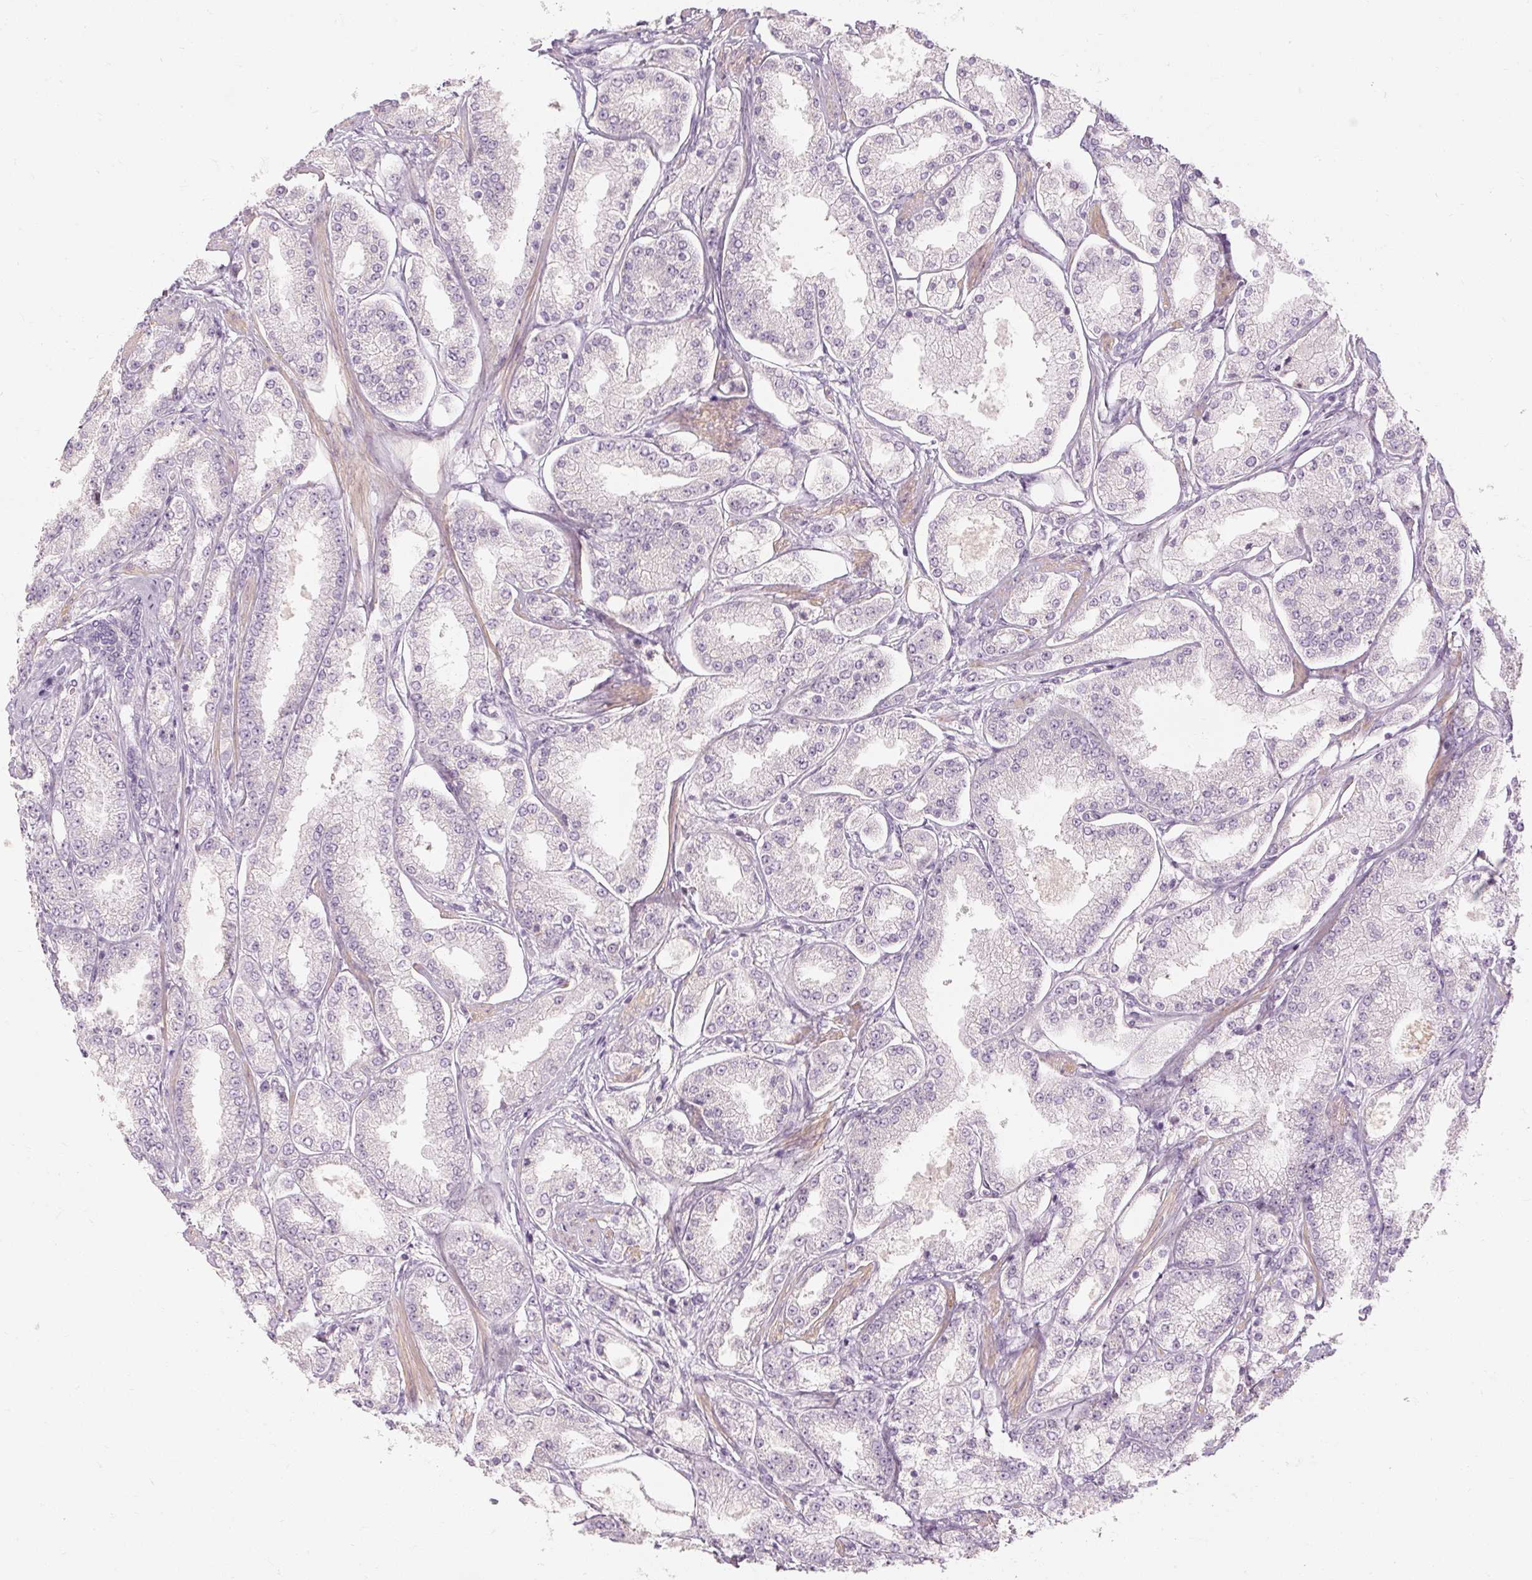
{"staining": {"intensity": "negative", "quantity": "none", "location": "none"}, "tissue": "prostate cancer", "cell_type": "Tumor cells", "image_type": "cancer", "snomed": [{"axis": "morphology", "description": "Adenocarcinoma, High grade"}, {"axis": "topography", "description": "Prostate"}], "caption": "Immunohistochemistry of prostate cancer (adenocarcinoma (high-grade)) displays no expression in tumor cells.", "gene": "CAPN3", "patient": {"sex": "male", "age": 69}}